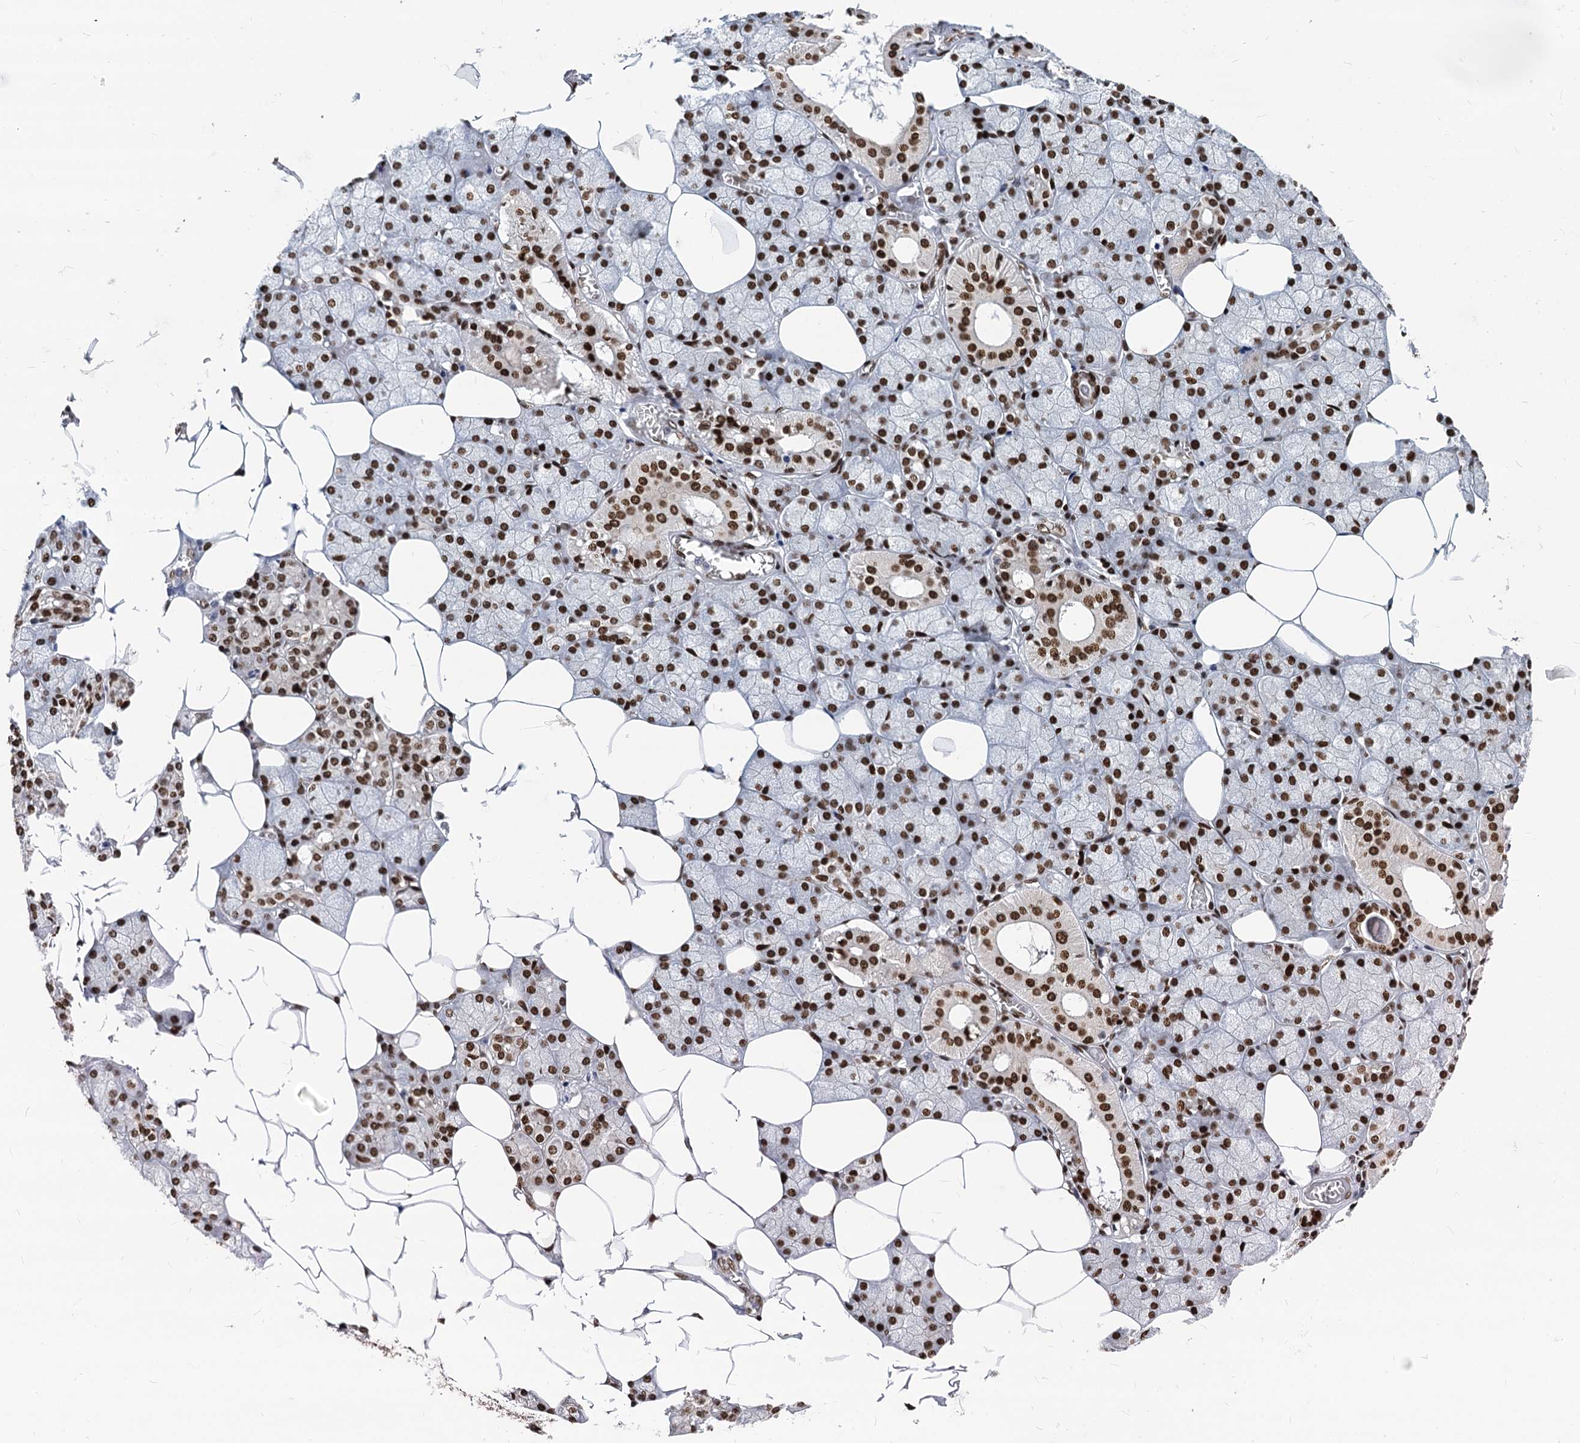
{"staining": {"intensity": "strong", "quantity": ">75%", "location": "nuclear"}, "tissue": "salivary gland", "cell_type": "Glandular cells", "image_type": "normal", "snomed": [{"axis": "morphology", "description": "Normal tissue, NOS"}, {"axis": "topography", "description": "Salivary gland"}], "caption": "Protein positivity by IHC demonstrates strong nuclear staining in approximately >75% of glandular cells in benign salivary gland. (brown staining indicates protein expression, while blue staining denotes nuclei).", "gene": "MECP2", "patient": {"sex": "male", "age": 62}}